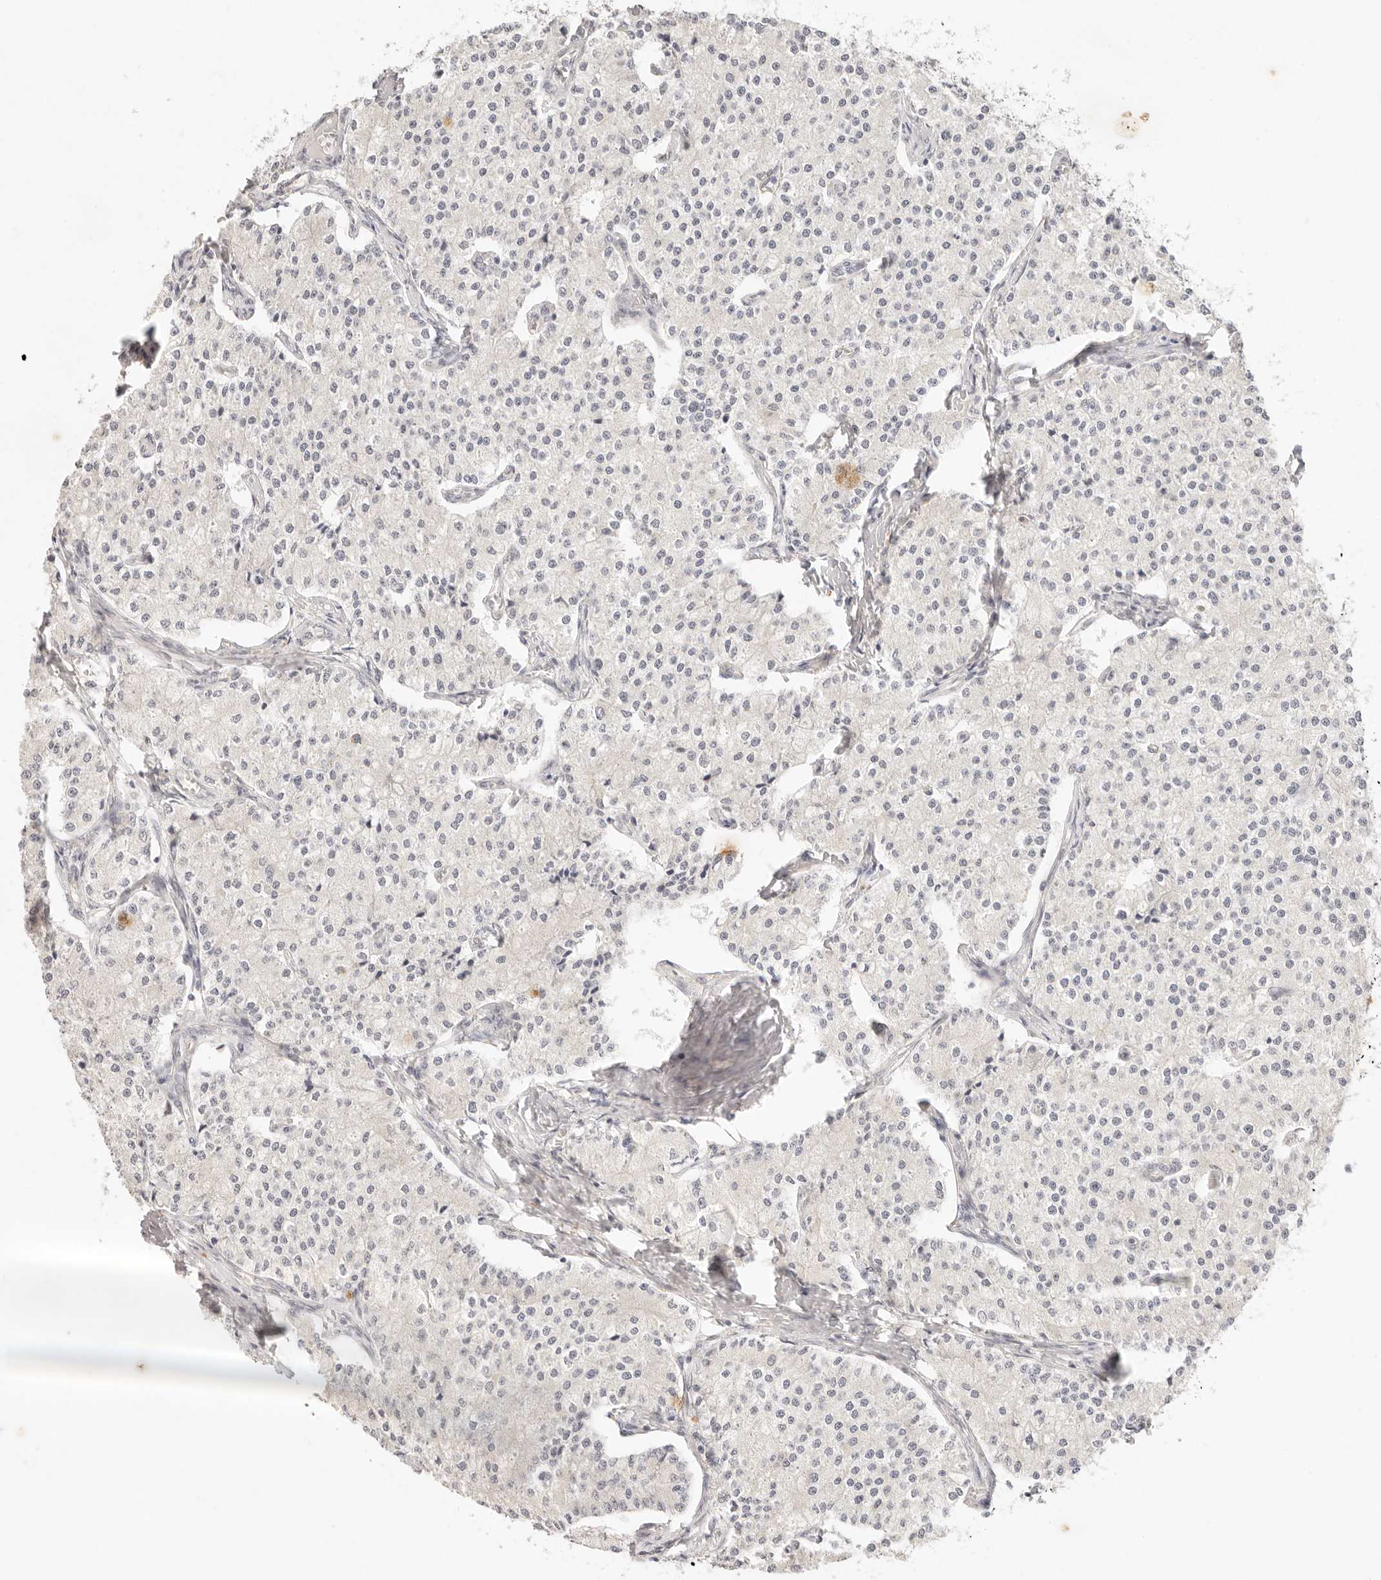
{"staining": {"intensity": "negative", "quantity": "none", "location": "none"}, "tissue": "carcinoid", "cell_type": "Tumor cells", "image_type": "cancer", "snomed": [{"axis": "morphology", "description": "Carcinoid, malignant, NOS"}, {"axis": "topography", "description": "Colon"}], "caption": "A histopathology image of malignant carcinoid stained for a protein shows no brown staining in tumor cells.", "gene": "GPR156", "patient": {"sex": "female", "age": 52}}